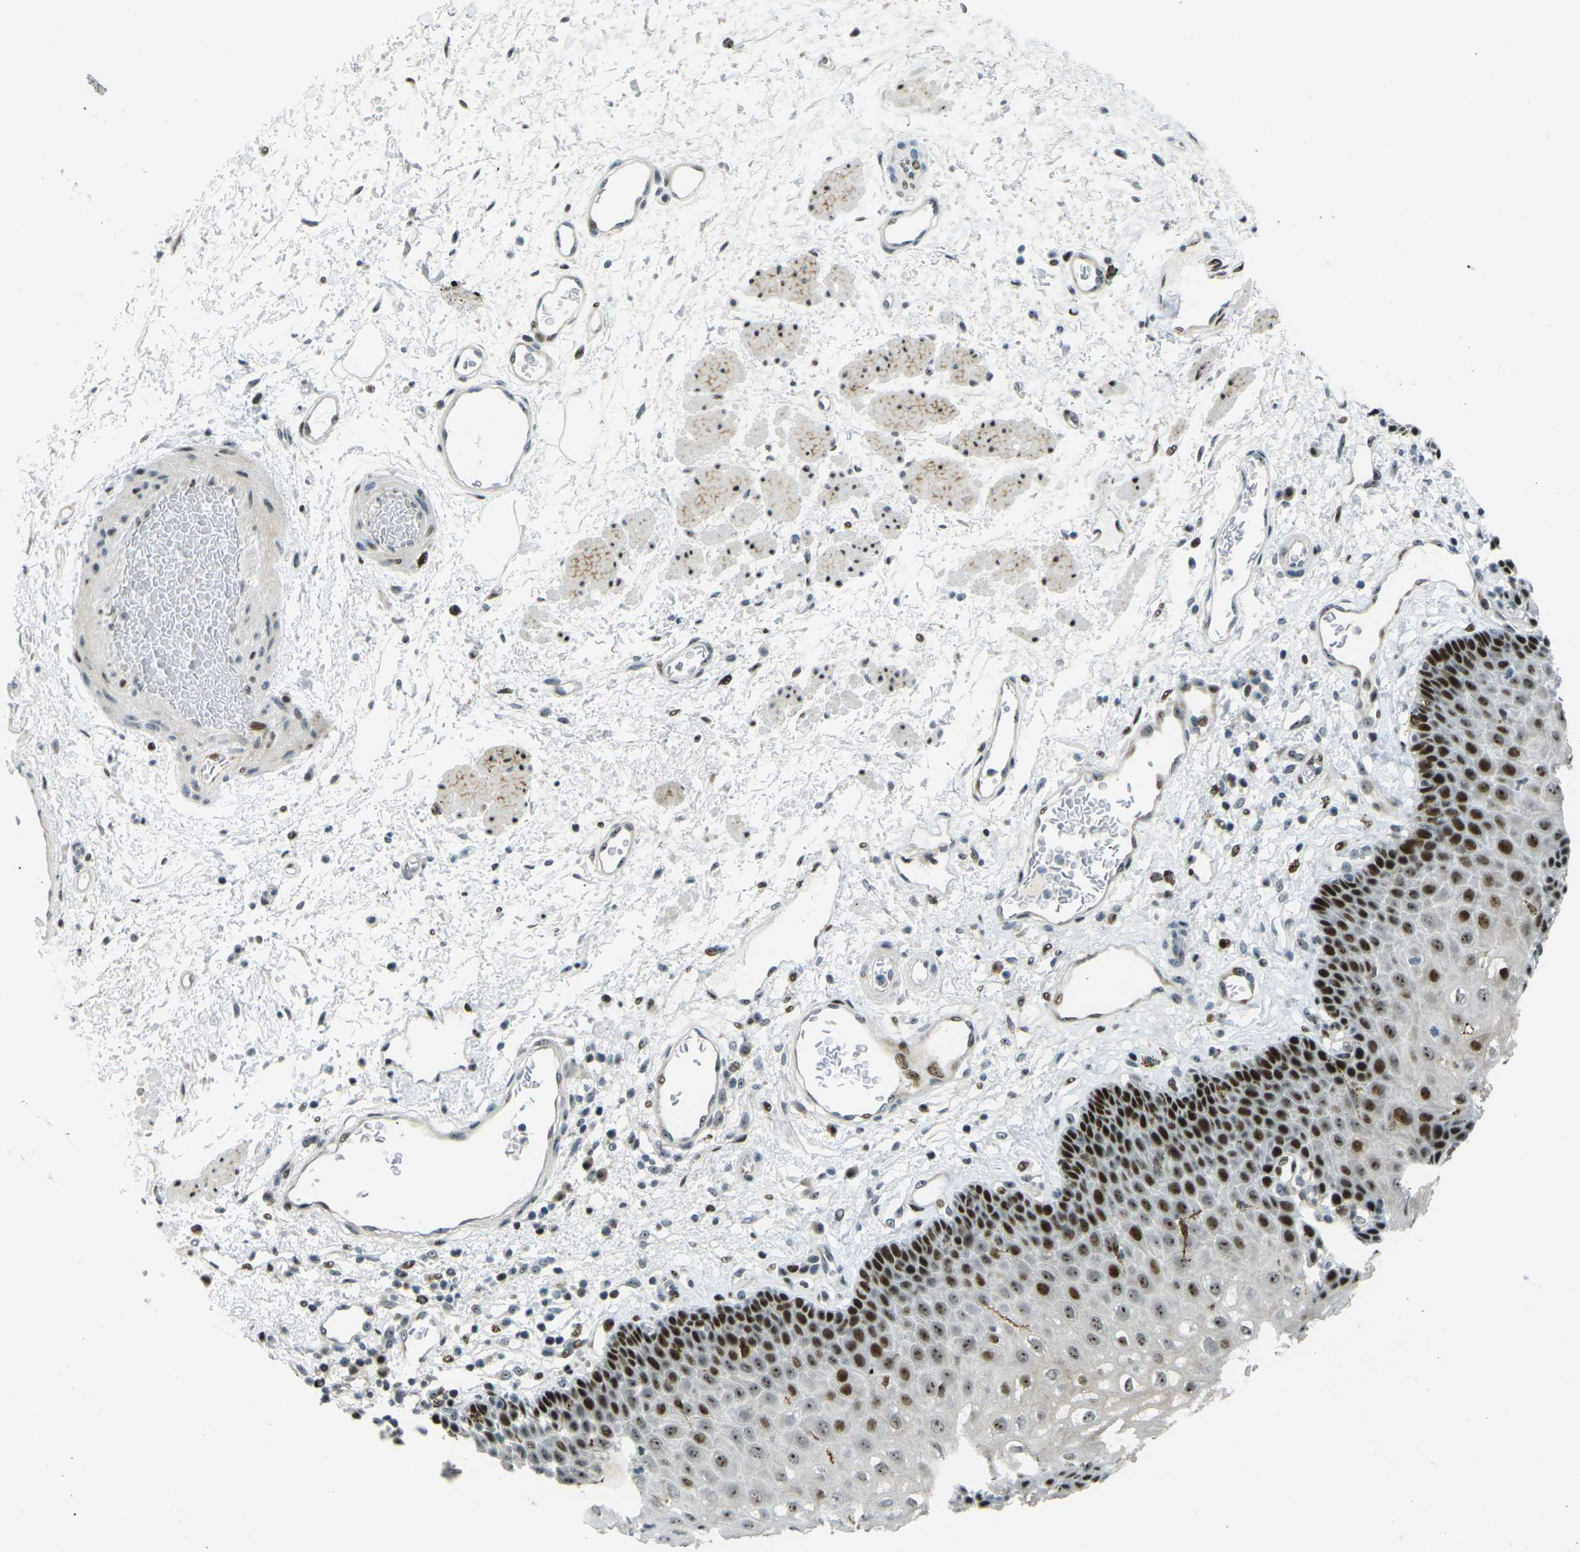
{"staining": {"intensity": "strong", "quantity": ">75%", "location": "nuclear"}, "tissue": "esophagus", "cell_type": "Squamous epithelial cells", "image_type": "normal", "snomed": [{"axis": "morphology", "description": "Normal tissue, NOS"}, {"axis": "topography", "description": "Esophagus"}], "caption": "An image of esophagus stained for a protein demonstrates strong nuclear brown staining in squamous epithelial cells.", "gene": "UBE2C", "patient": {"sex": "male", "age": 54}}